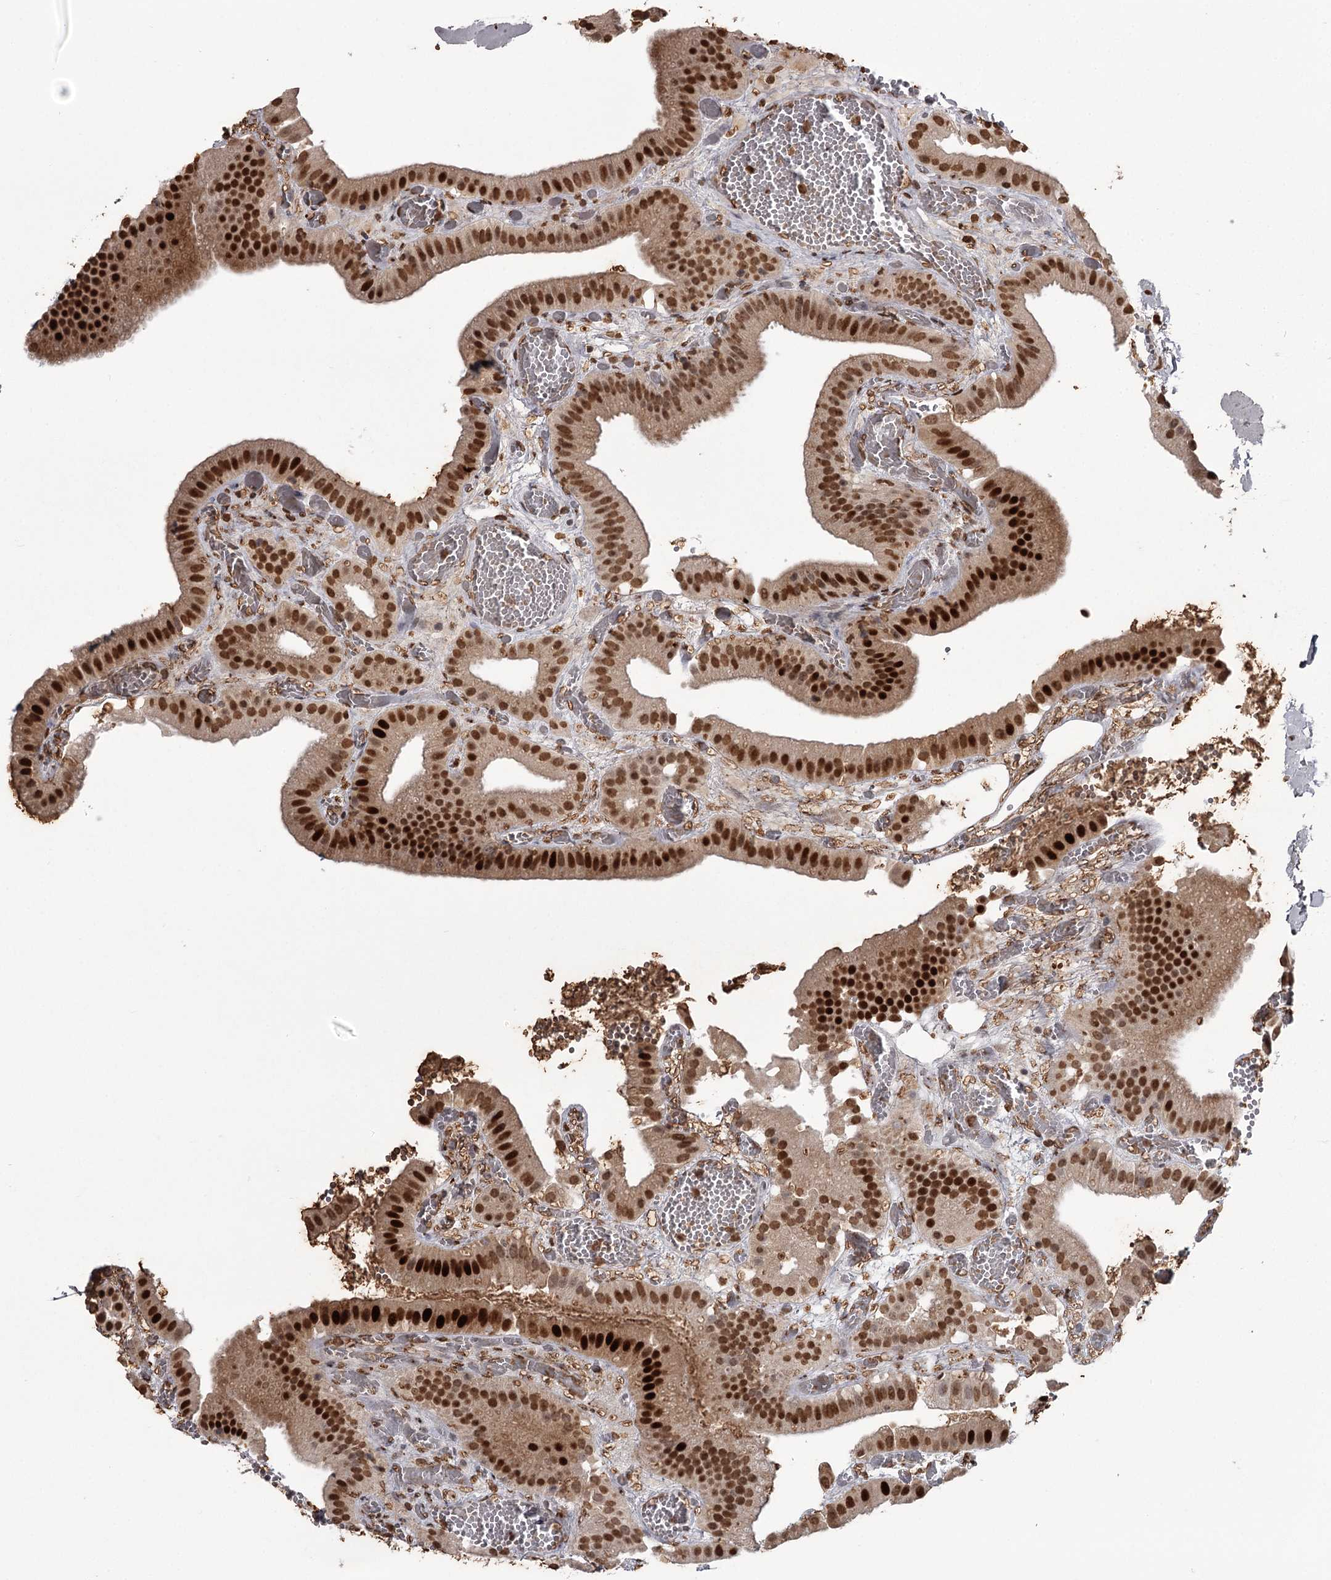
{"staining": {"intensity": "strong", "quantity": ">75%", "location": "cytoplasmic/membranous,nuclear"}, "tissue": "gallbladder", "cell_type": "Glandular cells", "image_type": "normal", "snomed": [{"axis": "morphology", "description": "Normal tissue, NOS"}, {"axis": "topography", "description": "Gallbladder"}], "caption": "An image of human gallbladder stained for a protein demonstrates strong cytoplasmic/membranous,nuclear brown staining in glandular cells. The staining is performed using DAB brown chromogen to label protein expression. The nuclei are counter-stained blue using hematoxylin.", "gene": "THYN1", "patient": {"sex": "female", "age": 64}}